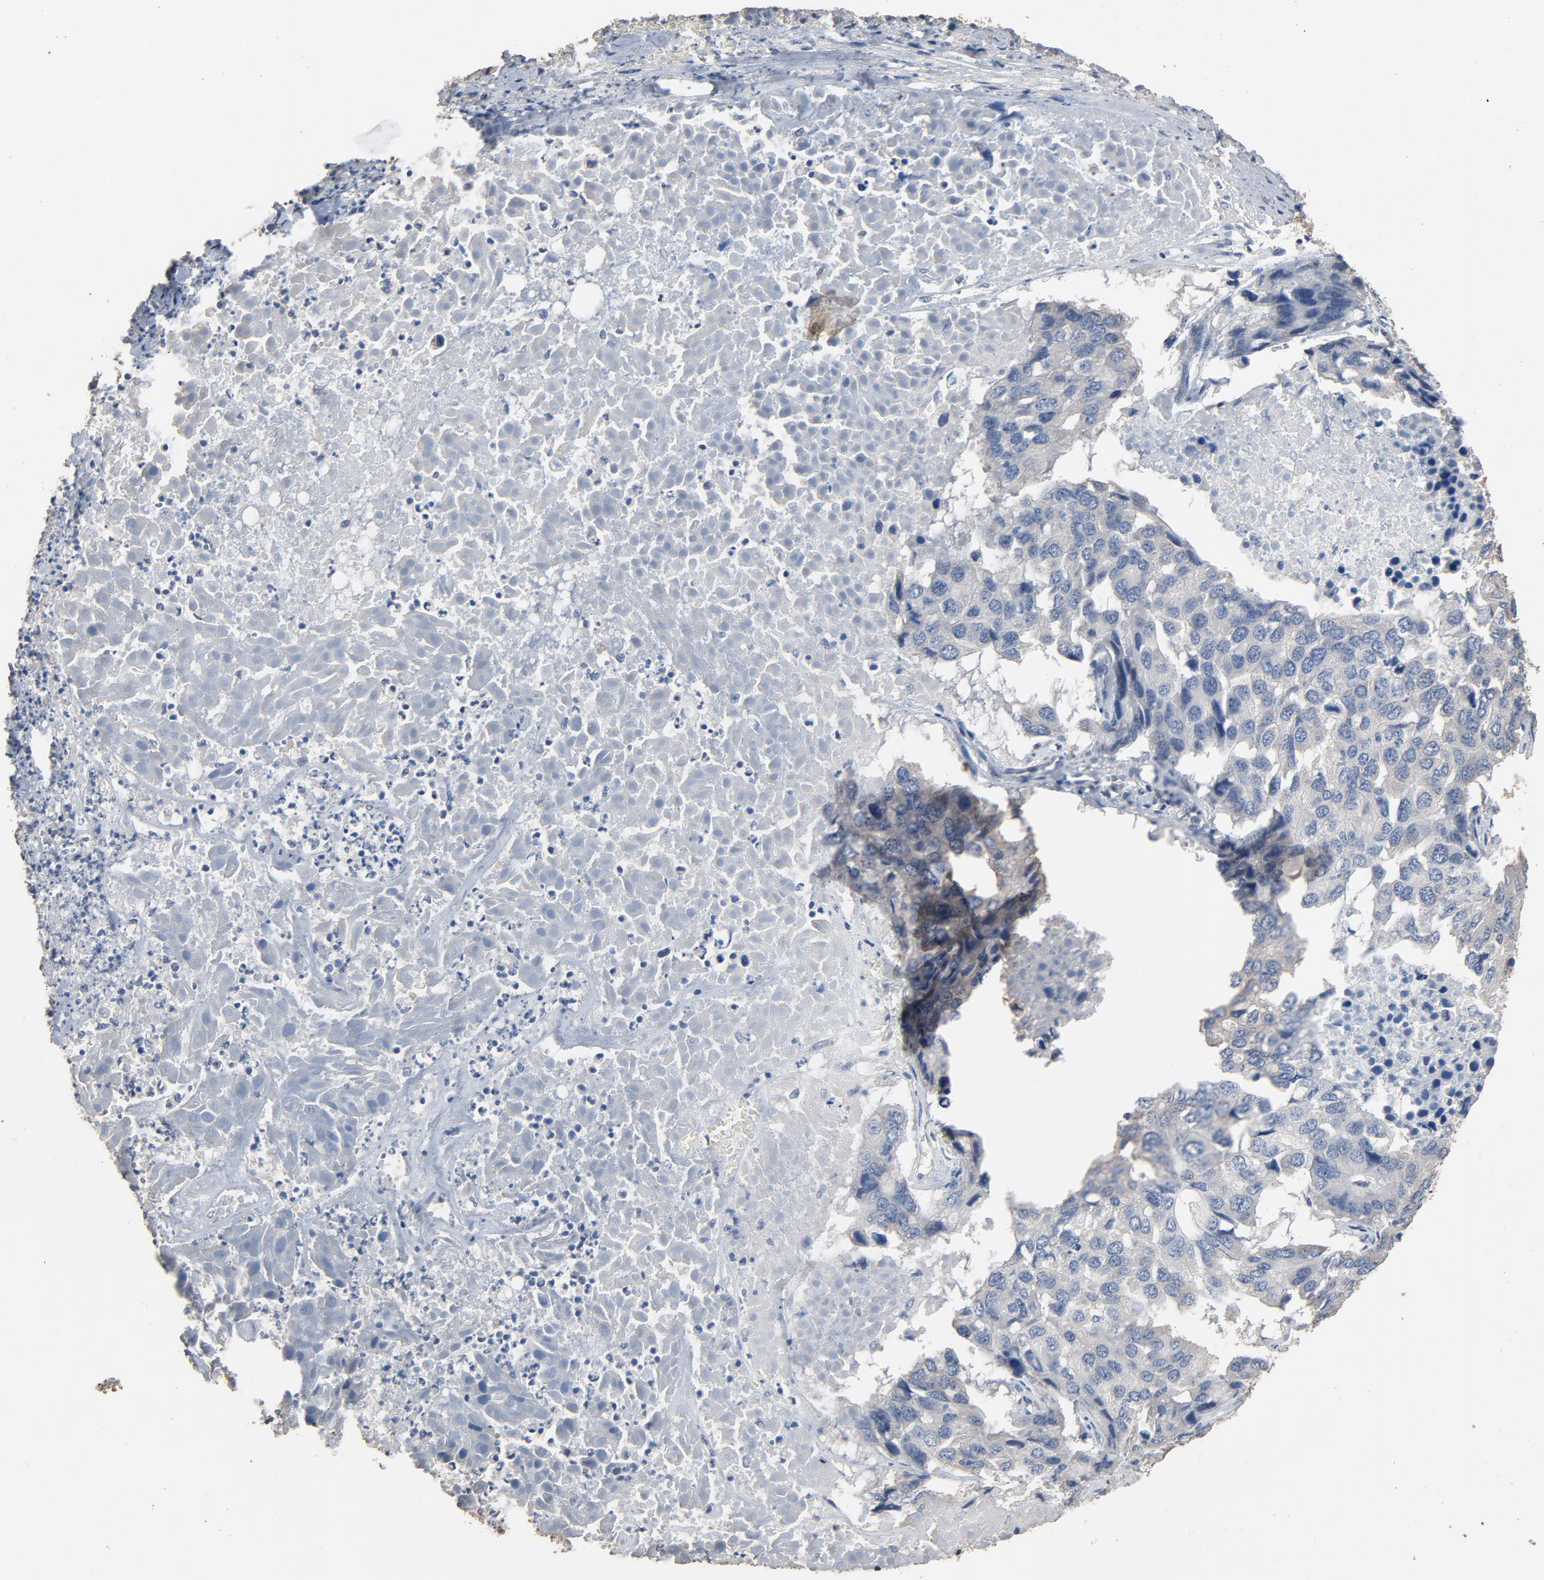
{"staining": {"intensity": "negative", "quantity": "none", "location": "none"}, "tissue": "pancreatic cancer", "cell_type": "Tumor cells", "image_type": "cancer", "snomed": [{"axis": "morphology", "description": "Adenocarcinoma, NOS"}, {"axis": "topography", "description": "Pancreas"}], "caption": "Human pancreatic cancer (adenocarcinoma) stained for a protein using immunohistochemistry shows no expression in tumor cells.", "gene": "SOX6", "patient": {"sex": "male", "age": 50}}